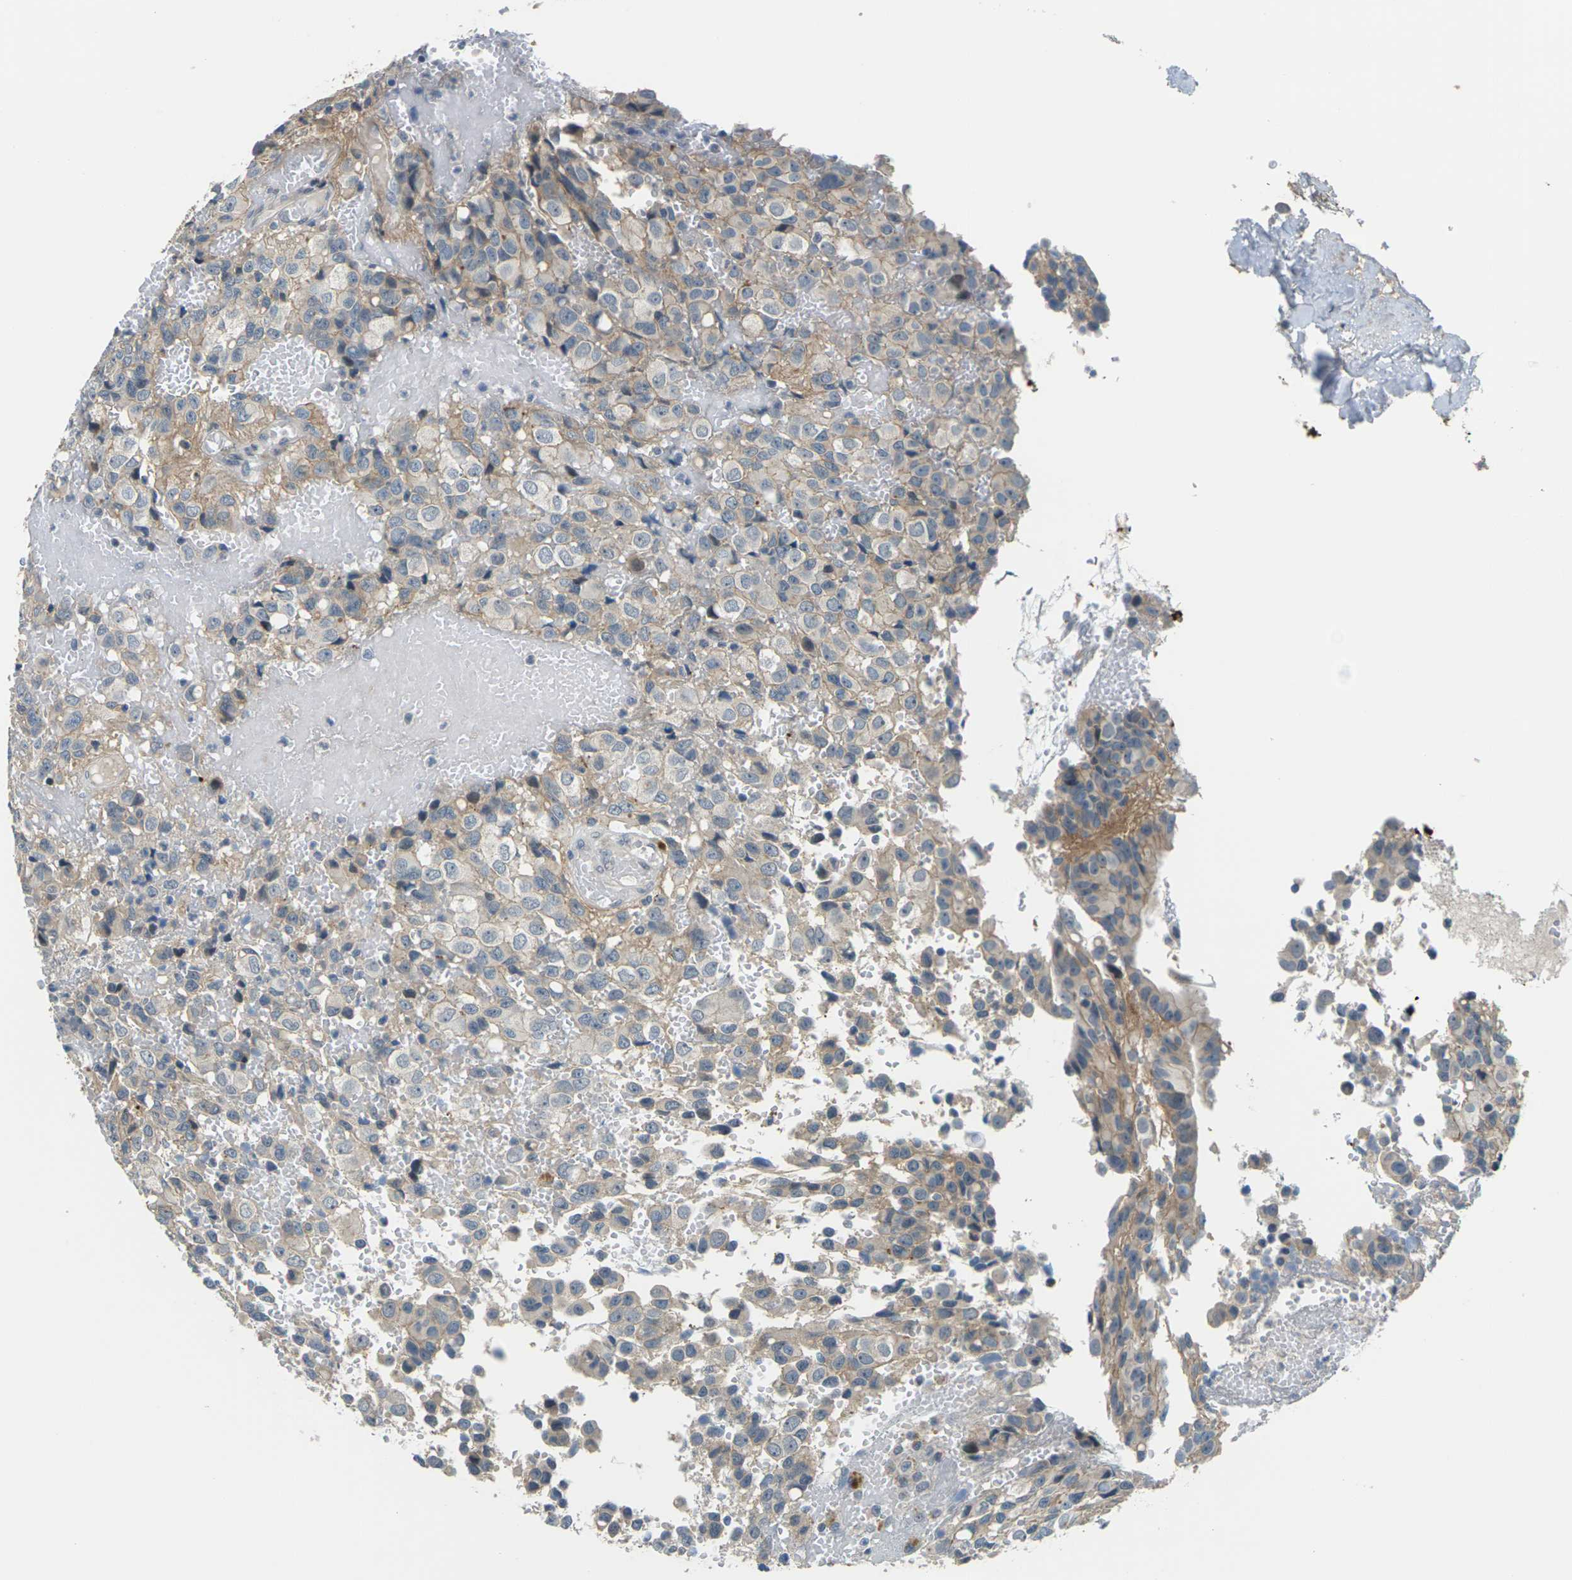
{"staining": {"intensity": "weak", "quantity": "<25%", "location": "cytoplasmic/membranous"}, "tissue": "glioma", "cell_type": "Tumor cells", "image_type": "cancer", "snomed": [{"axis": "morphology", "description": "Glioma, malignant, High grade"}, {"axis": "topography", "description": "Brain"}], "caption": "High magnification brightfield microscopy of malignant high-grade glioma stained with DAB (3,3'-diaminobenzidine) (brown) and counterstained with hematoxylin (blue): tumor cells show no significant positivity.", "gene": "SLC13A3", "patient": {"sex": "male", "age": 32}}